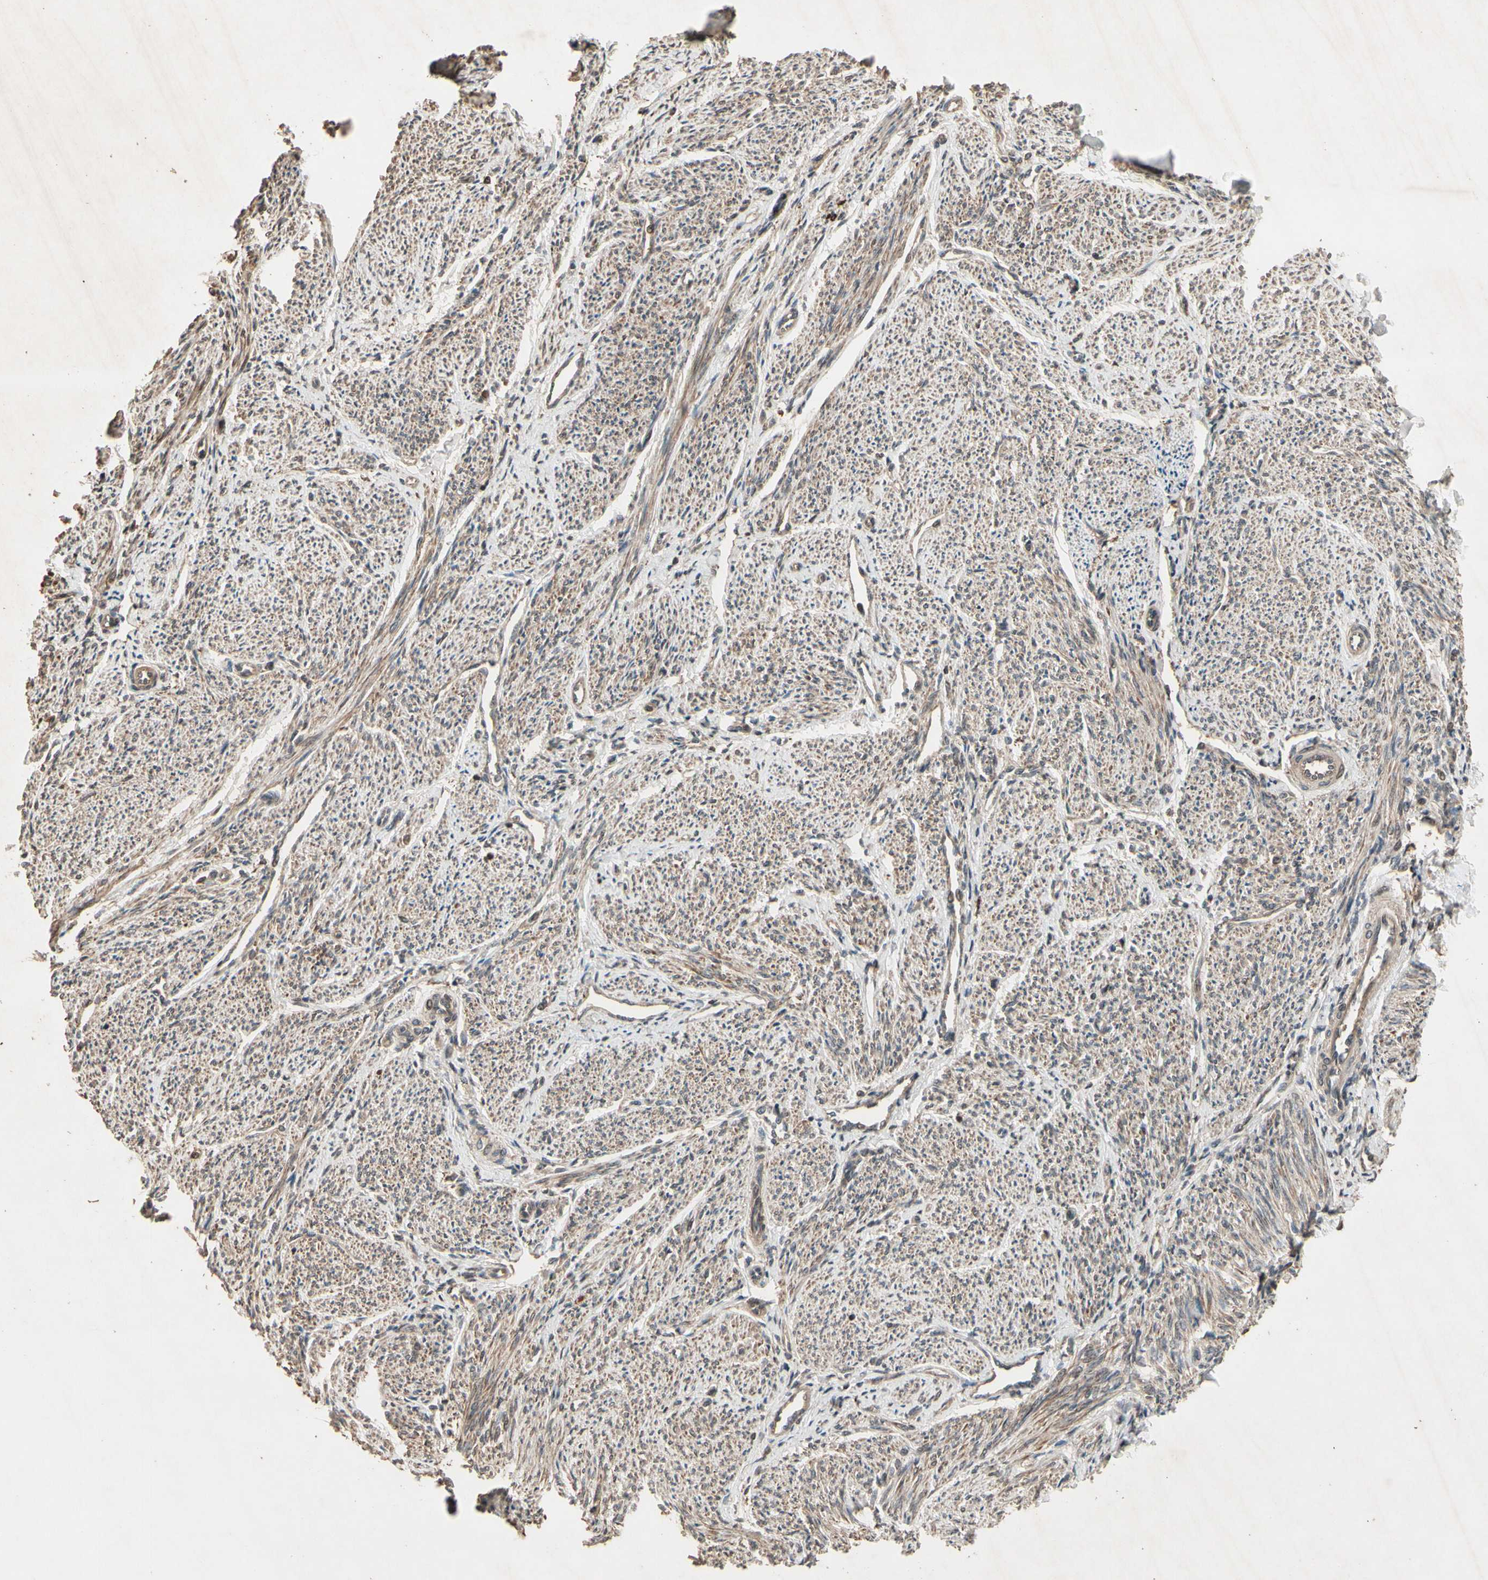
{"staining": {"intensity": "weak", "quantity": ">75%", "location": "cytoplasmic/membranous"}, "tissue": "smooth muscle", "cell_type": "Smooth muscle cells", "image_type": "normal", "snomed": [{"axis": "morphology", "description": "Normal tissue, NOS"}, {"axis": "topography", "description": "Smooth muscle"}], "caption": "Normal smooth muscle shows weak cytoplasmic/membranous expression in approximately >75% of smooth muscle cells.", "gene": "CSF1R", "patient": {"sex": "female", "age": 65}}